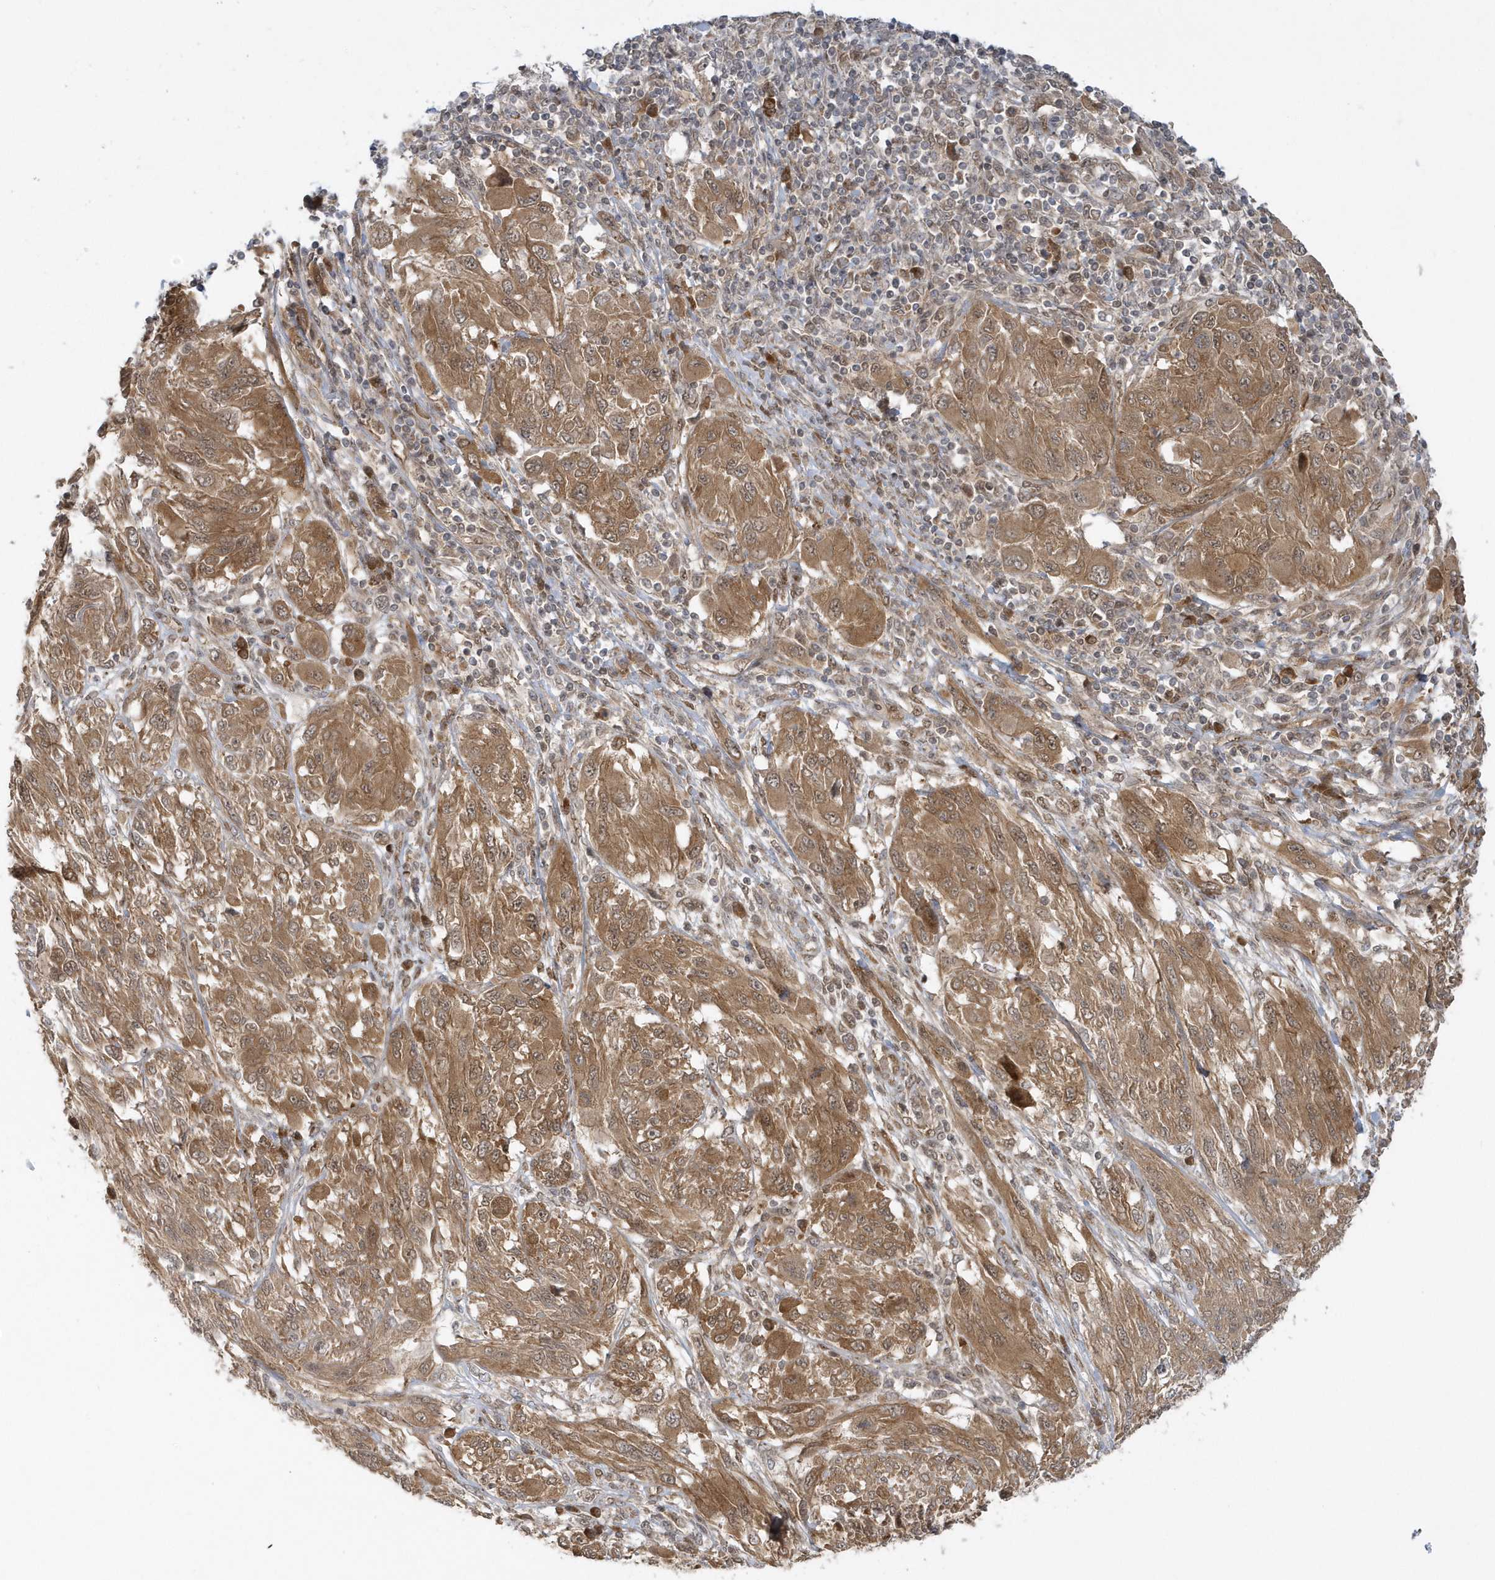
{"staining": {"intensity": "moderate", "quantity": ">75%", "location": "cytoplasmic/membranous"}, "tissue": "melanoma", "cell_type": "Tumor cells", "image_type": "cancer", "snomed": [{"axis": "morphology", "description": "Malignant melanoma, NOS"}, {"axis": "topography", "description": "Skin"}], "caption": "A brown stain labels moderate cytoplasmic/membranous staining of a protein in human malignant melanoma tumor cells.", "gene": "ATG4A", "patient": {"sex": "female", "age": 91}}